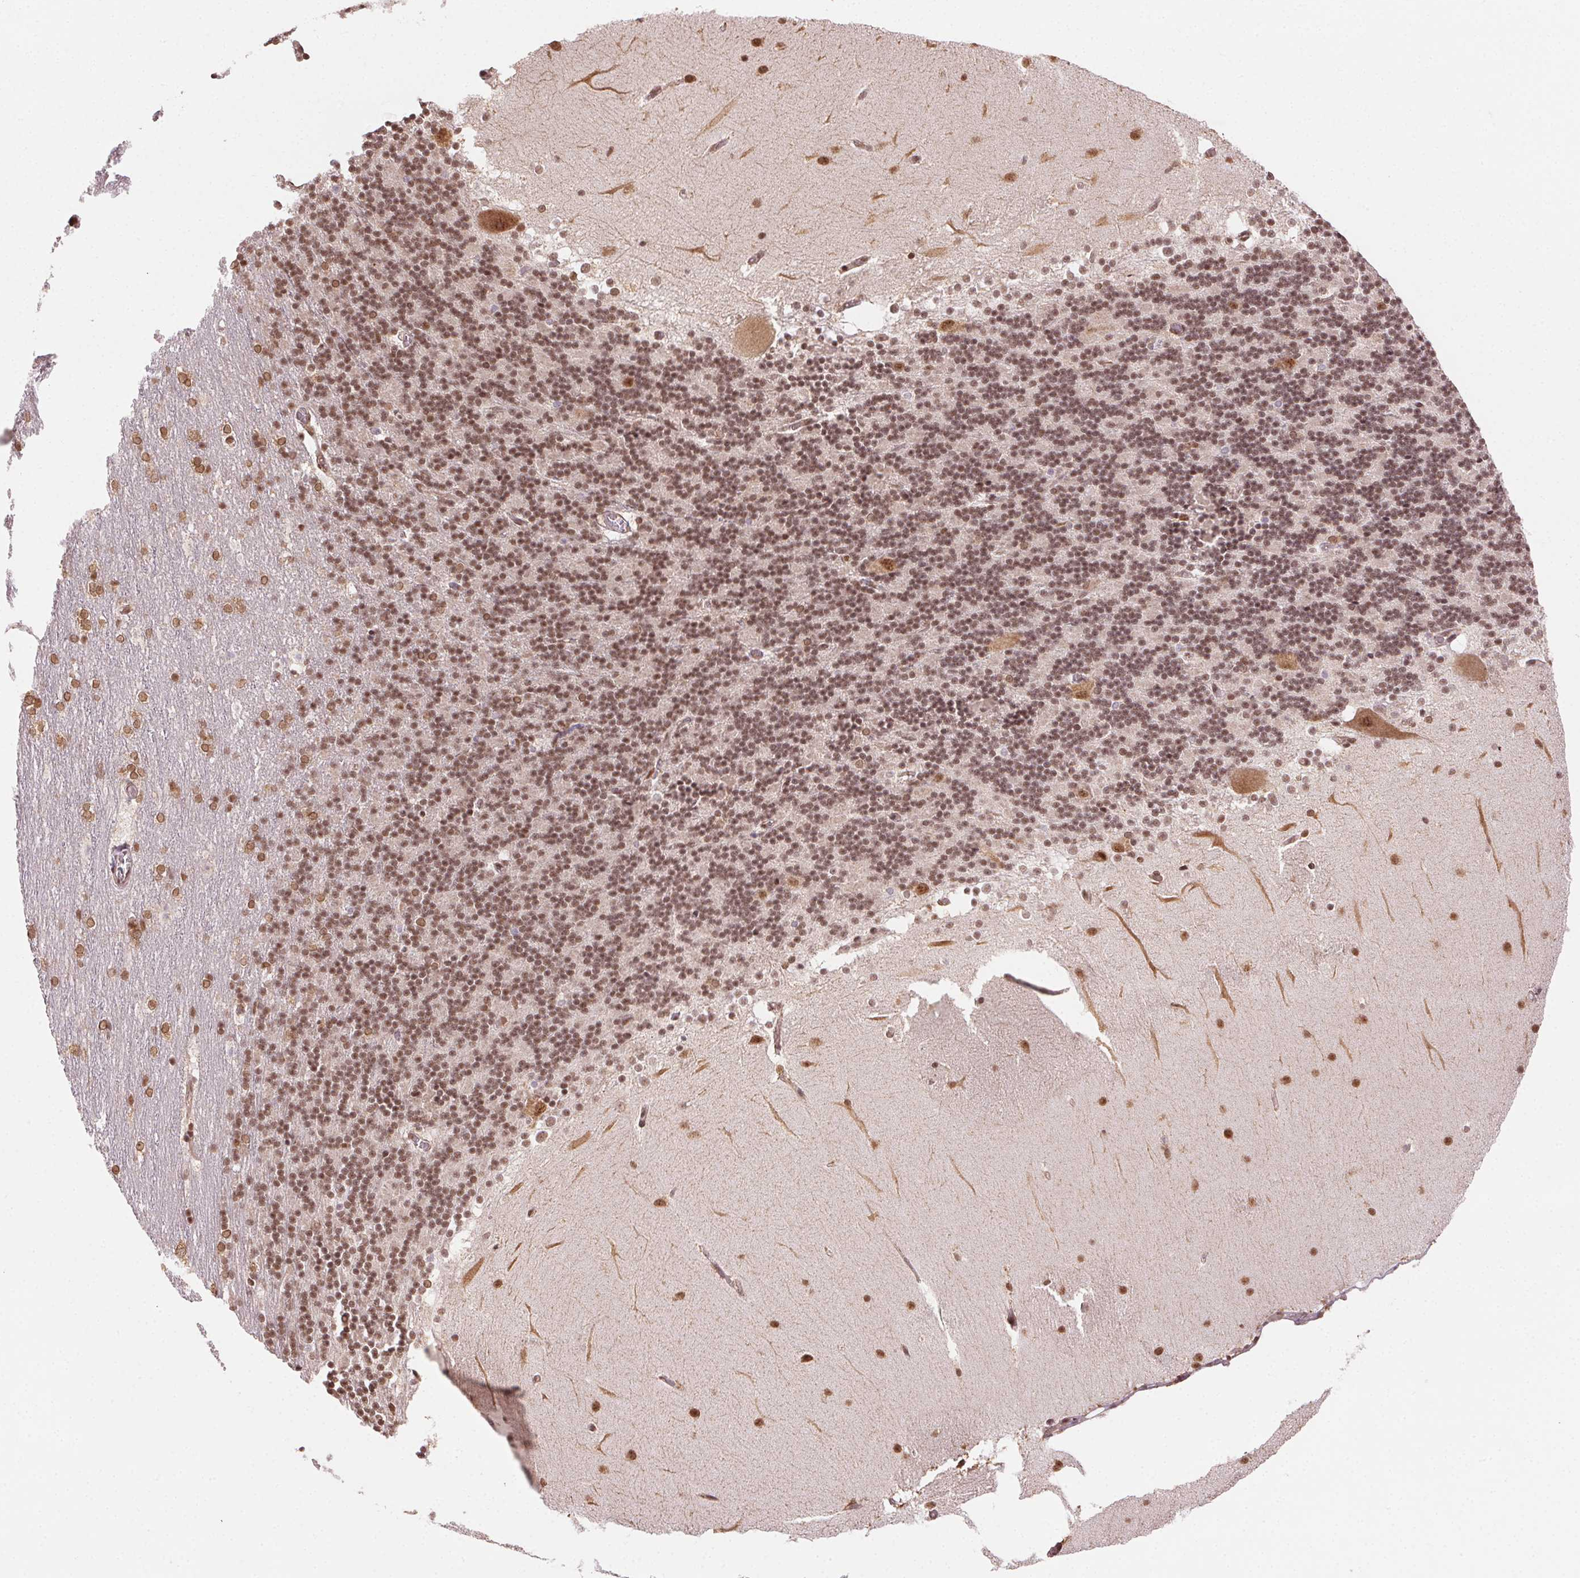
{"staining": {"intensity": "moderate", "quantity": "25%-75%", "location": "nuclear"}, "tissue": "cerebellum", "cell_type": "Cells in granular layer", "image_type": "normal", "snomed": [{"axis": "morphology", "description": "Normal tissue, NOS"}, {"axis": "topography", "description": "Cerebellum"}], "caption": "Protein staining displays moderate nuclear positivity in about 25%-75% of cells in granular layer in unremarkable cerebellum.", "gene": "TREML4", "patient": {"sex": "female", "age": 19}}